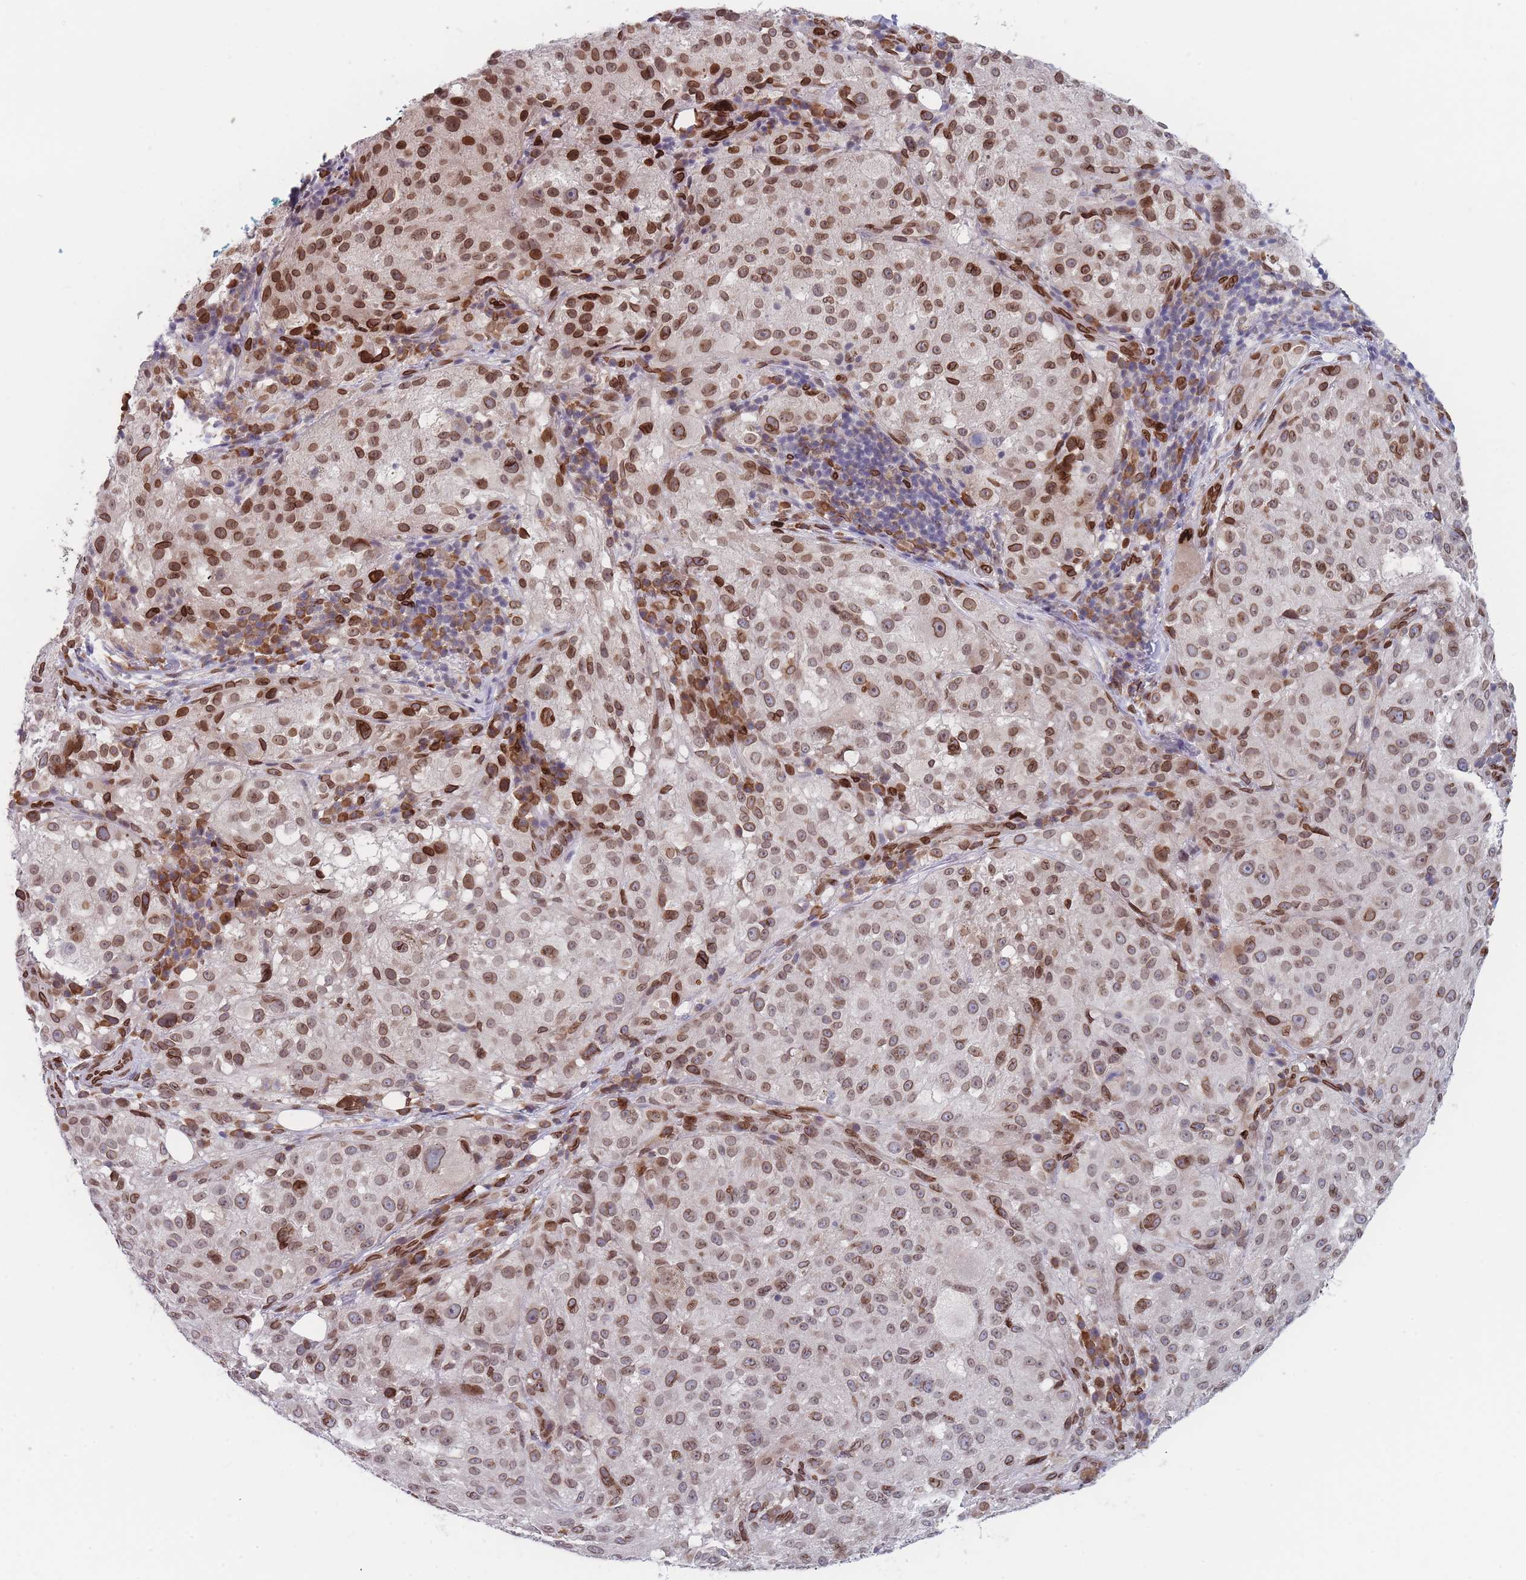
{"staining": {"intensity": "strong", "quantity": "25%-75%", "location": "cytoplasmic/membranous,nuclear"}, "tissue": "melanoma", "cell_type": "Tumor cells", "image_type": "cancer", "snomed": [{"axis": "morphology", "description": "Necrosis, NOS"}, {"axis": "morphology", "description": "Malignant melanoma, NOS"}, {"axis": "topography", "description": "Skin"}], "caption": "Melanoma stained with immunohistochemistry exhibits strong cytoplasmic/membranous and nuclear staining in approximately 25%-75% of tumor cells. (Brightfield microscopy of DAB IHC at high magnification).", "gene": "ZBTB1", "patient": {"sex": "female", "age": 87}}